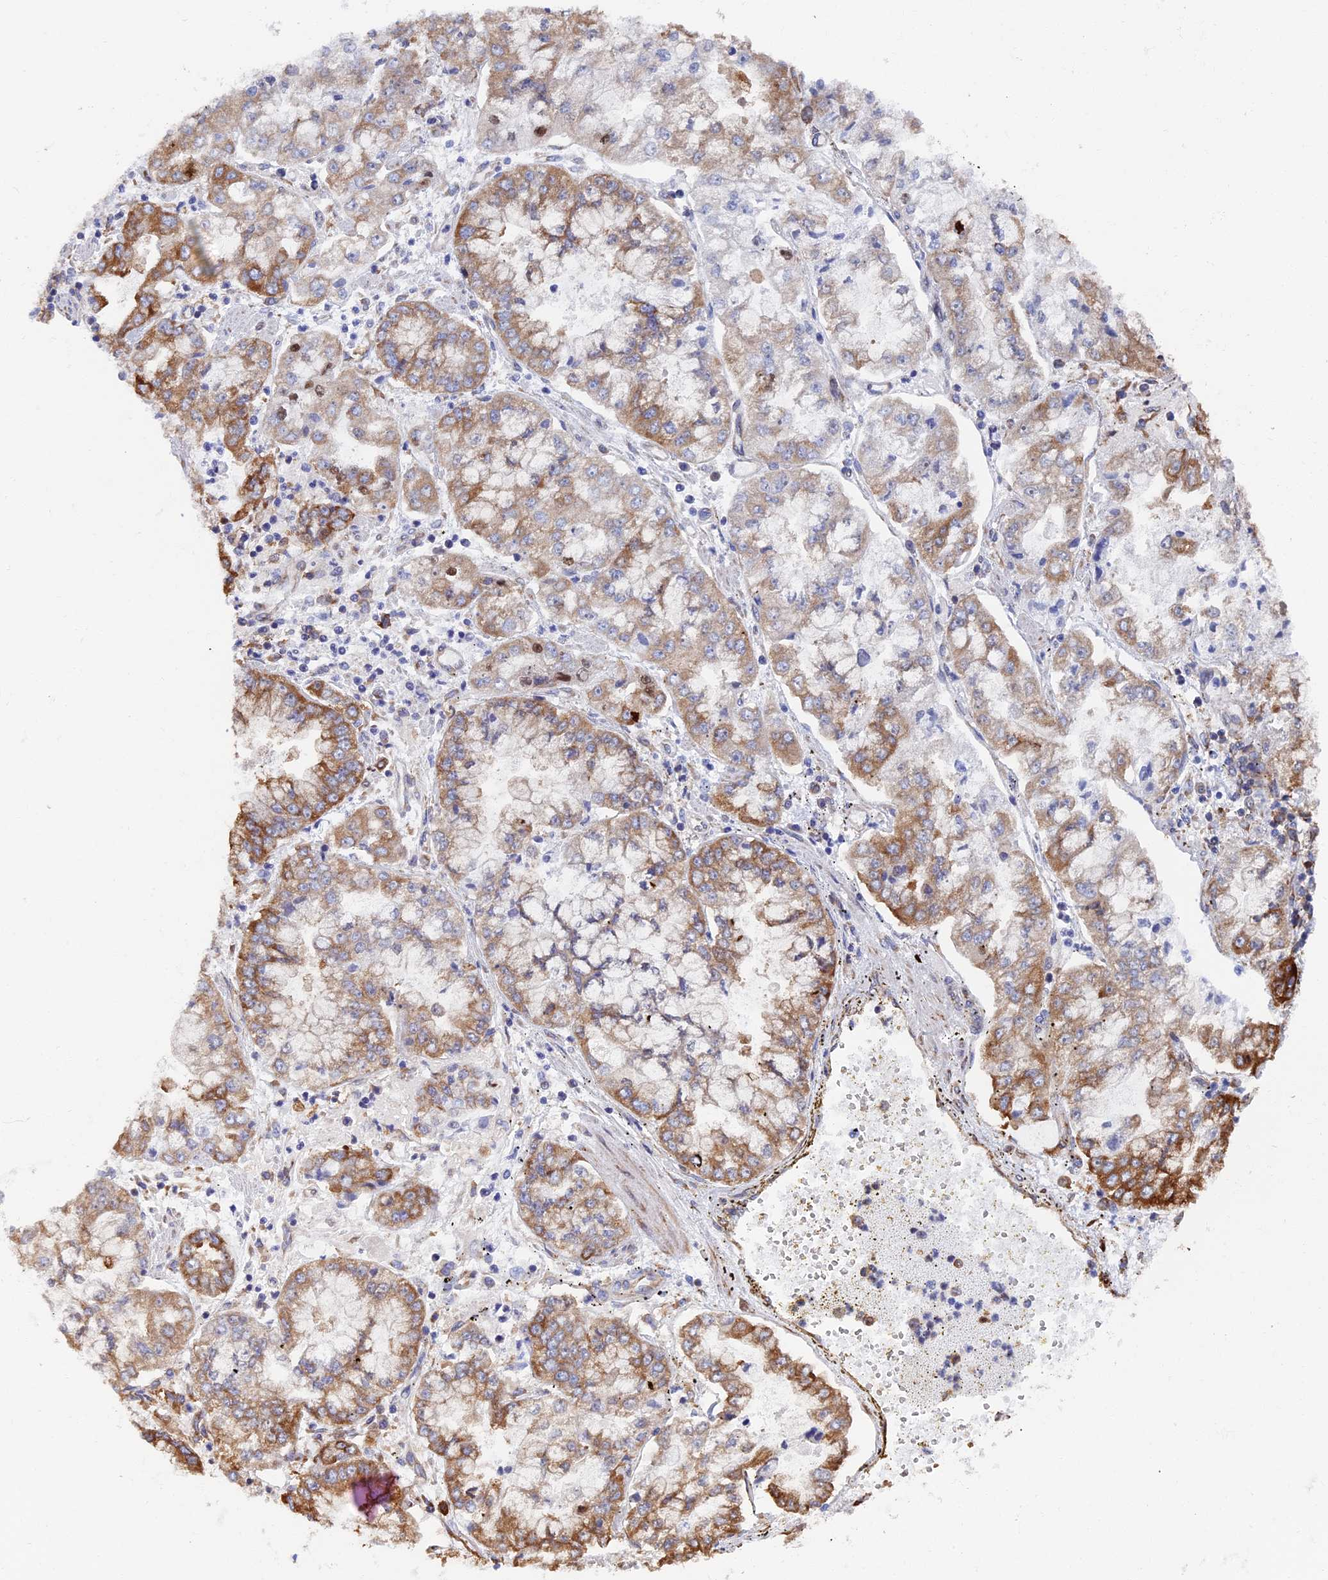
{"staining": {"intensity": "moderate", "quantity": "25%-75%", "location": "cytoplasmic/membranous"}, "tissue": "stomach cancer", "cell_type": "Tumor cells", "image_type": "cancer", "snomed": [{"axis": "morphology", "description": "Adenocarcinoma, NOS"}, {"axis": "topography", "description": "Stomach"}], "caption": "Immunohistochemistry (DAB (3,3'-diaminobenzidine)) staining of stomach cancer (adenocarcinoma) shows moderate cytoplasmic/membranous protein positivity in about 25%-75% of tumor cells. Using DAB (3,3'-diaminobenzidine) (brown) and hematoxylin (blue) stains, captured at high magnification using brightfield microscopy.", "gene": "YBX1", "patient": {"sex": "male", "age": 76}}